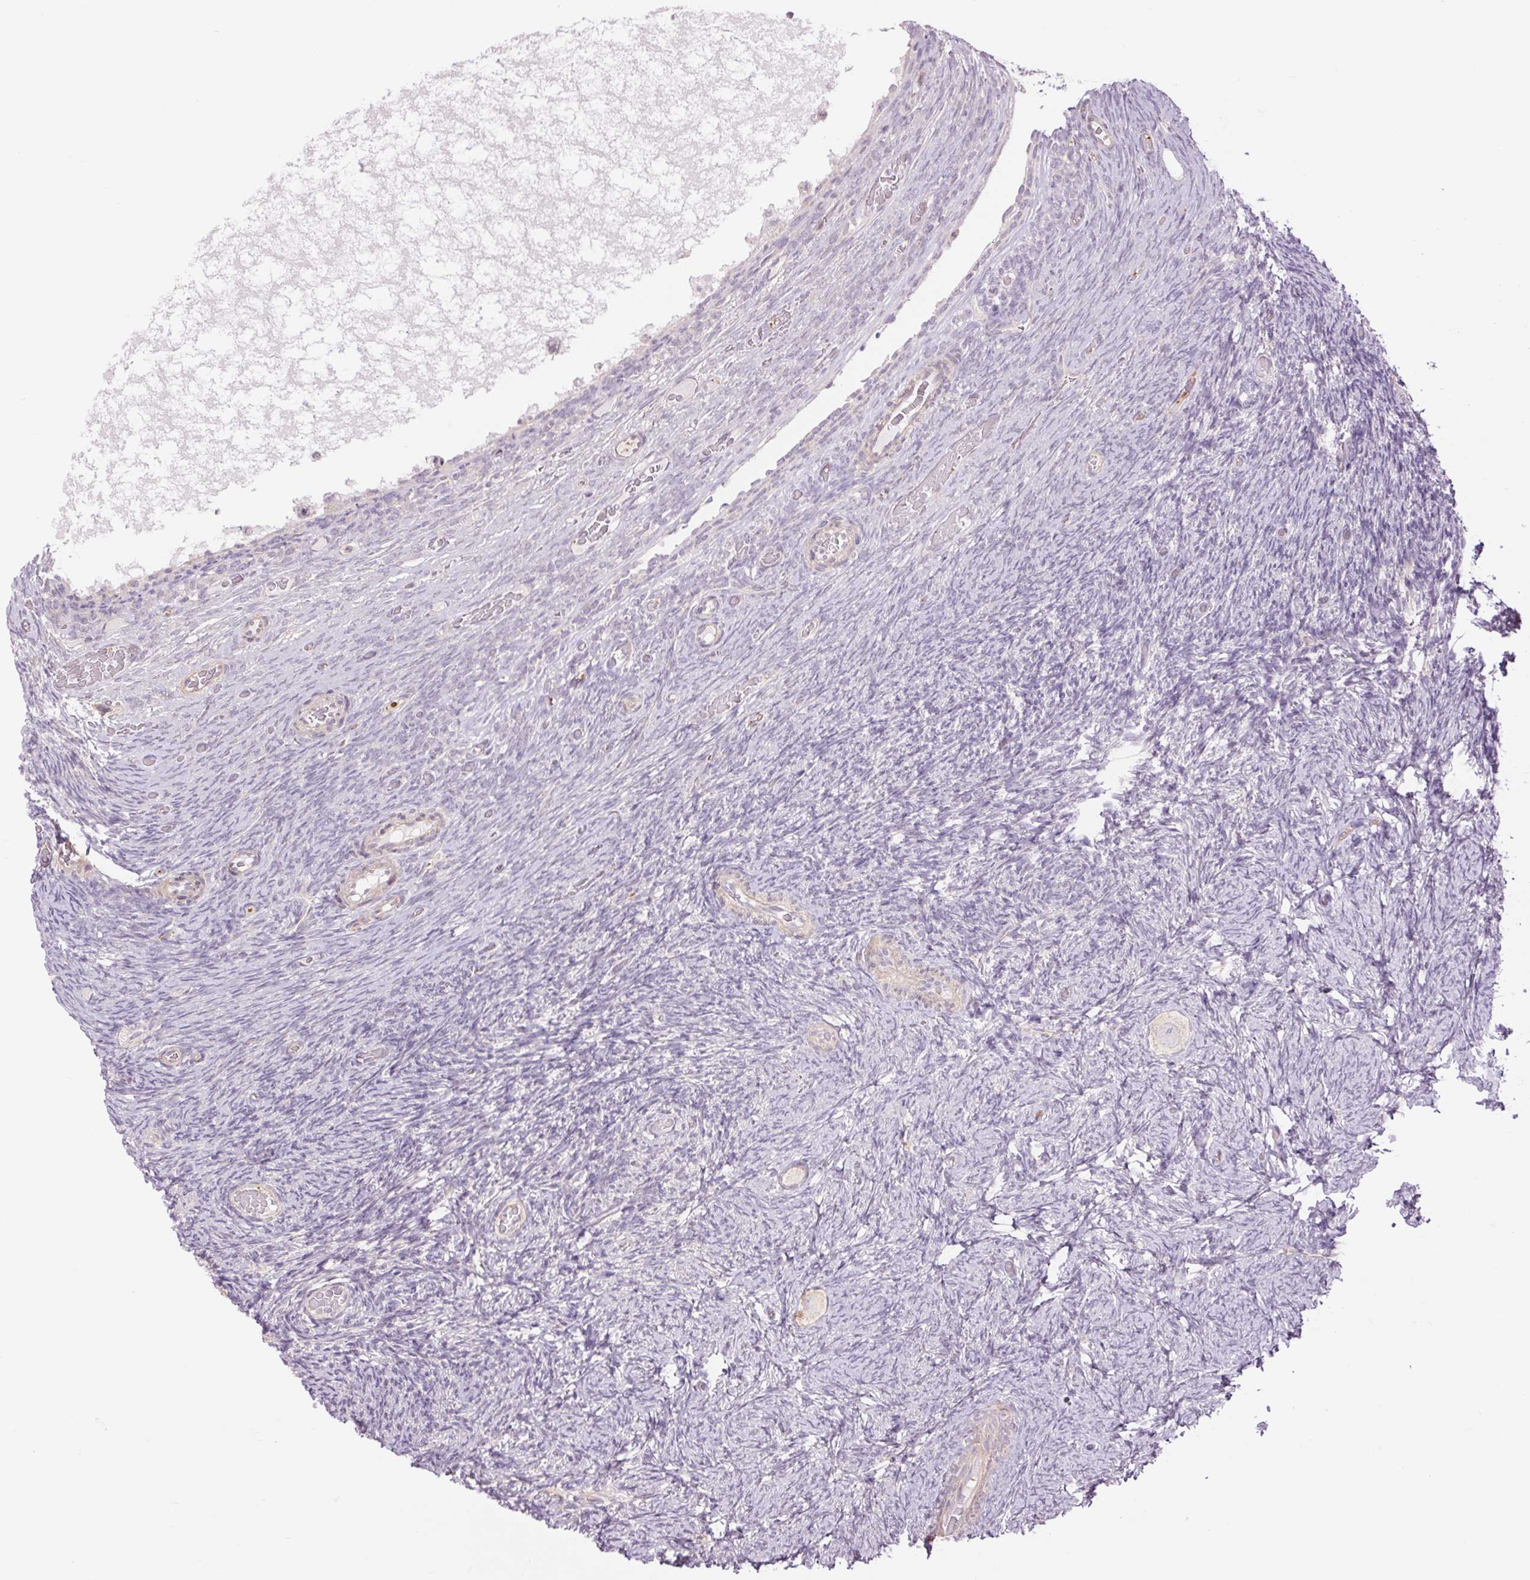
{"staining": {"intensity": "negative", "quantity": "none", "location": "none"}, "tissue": "ovary", "cell_type": "Follicle cells", "image_type": "normal", "snomed": [{"axis": "morphology", "description": "Normal tissue, NOS"}, {"axis": "topography", "description": "Ovary"}], "caption": "Histopathology image shows no protein positivity in follicle cells of benign ovary. (DAB (3,3'-diaminobenzidine) immunohistochemistry with hematoxylin counter stain).", "gene": "CTNNA3", "patient": {"sex": "female", "age": 34}}